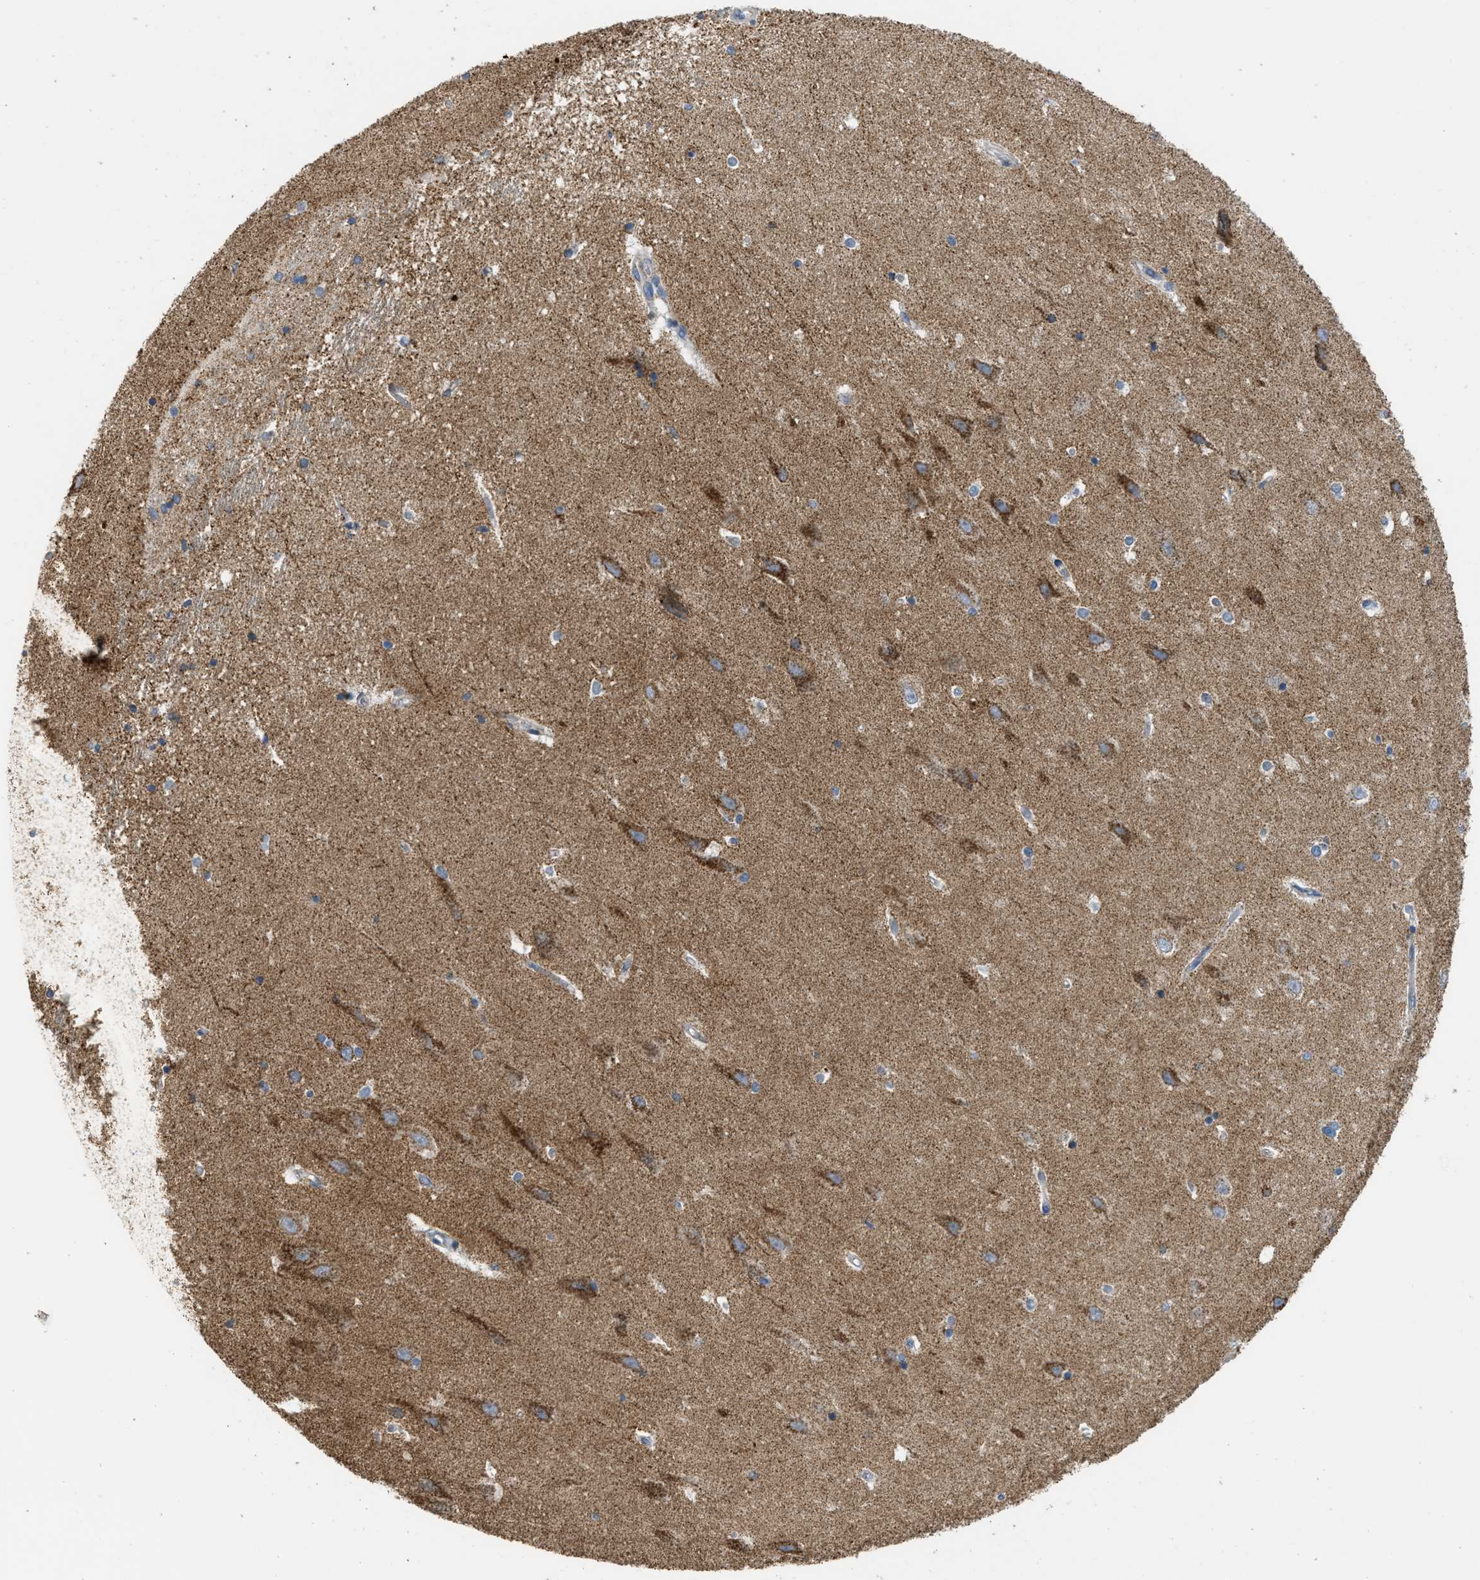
{"staining": {"intensity": "moderate", "quantity": "<25%", "location": "cytoplasmic/membranous"}, "tissue": "hippocampus", "cell_type": "Glial cells", "image_type": "normal", "snomed": [{"axis": "morphology", "description": "Normal tissue, NOS"}, {"axis": "topography", "description": "Hippocampus"}], "caption": "Brown immunohistochemical staining in unremarkable hippocampus demonstrates moderate cytoplasmic/membranous staining in about <25% of glial cells.", "gene": "GOT2", "patient": {"sex": "male", "age": 45}}